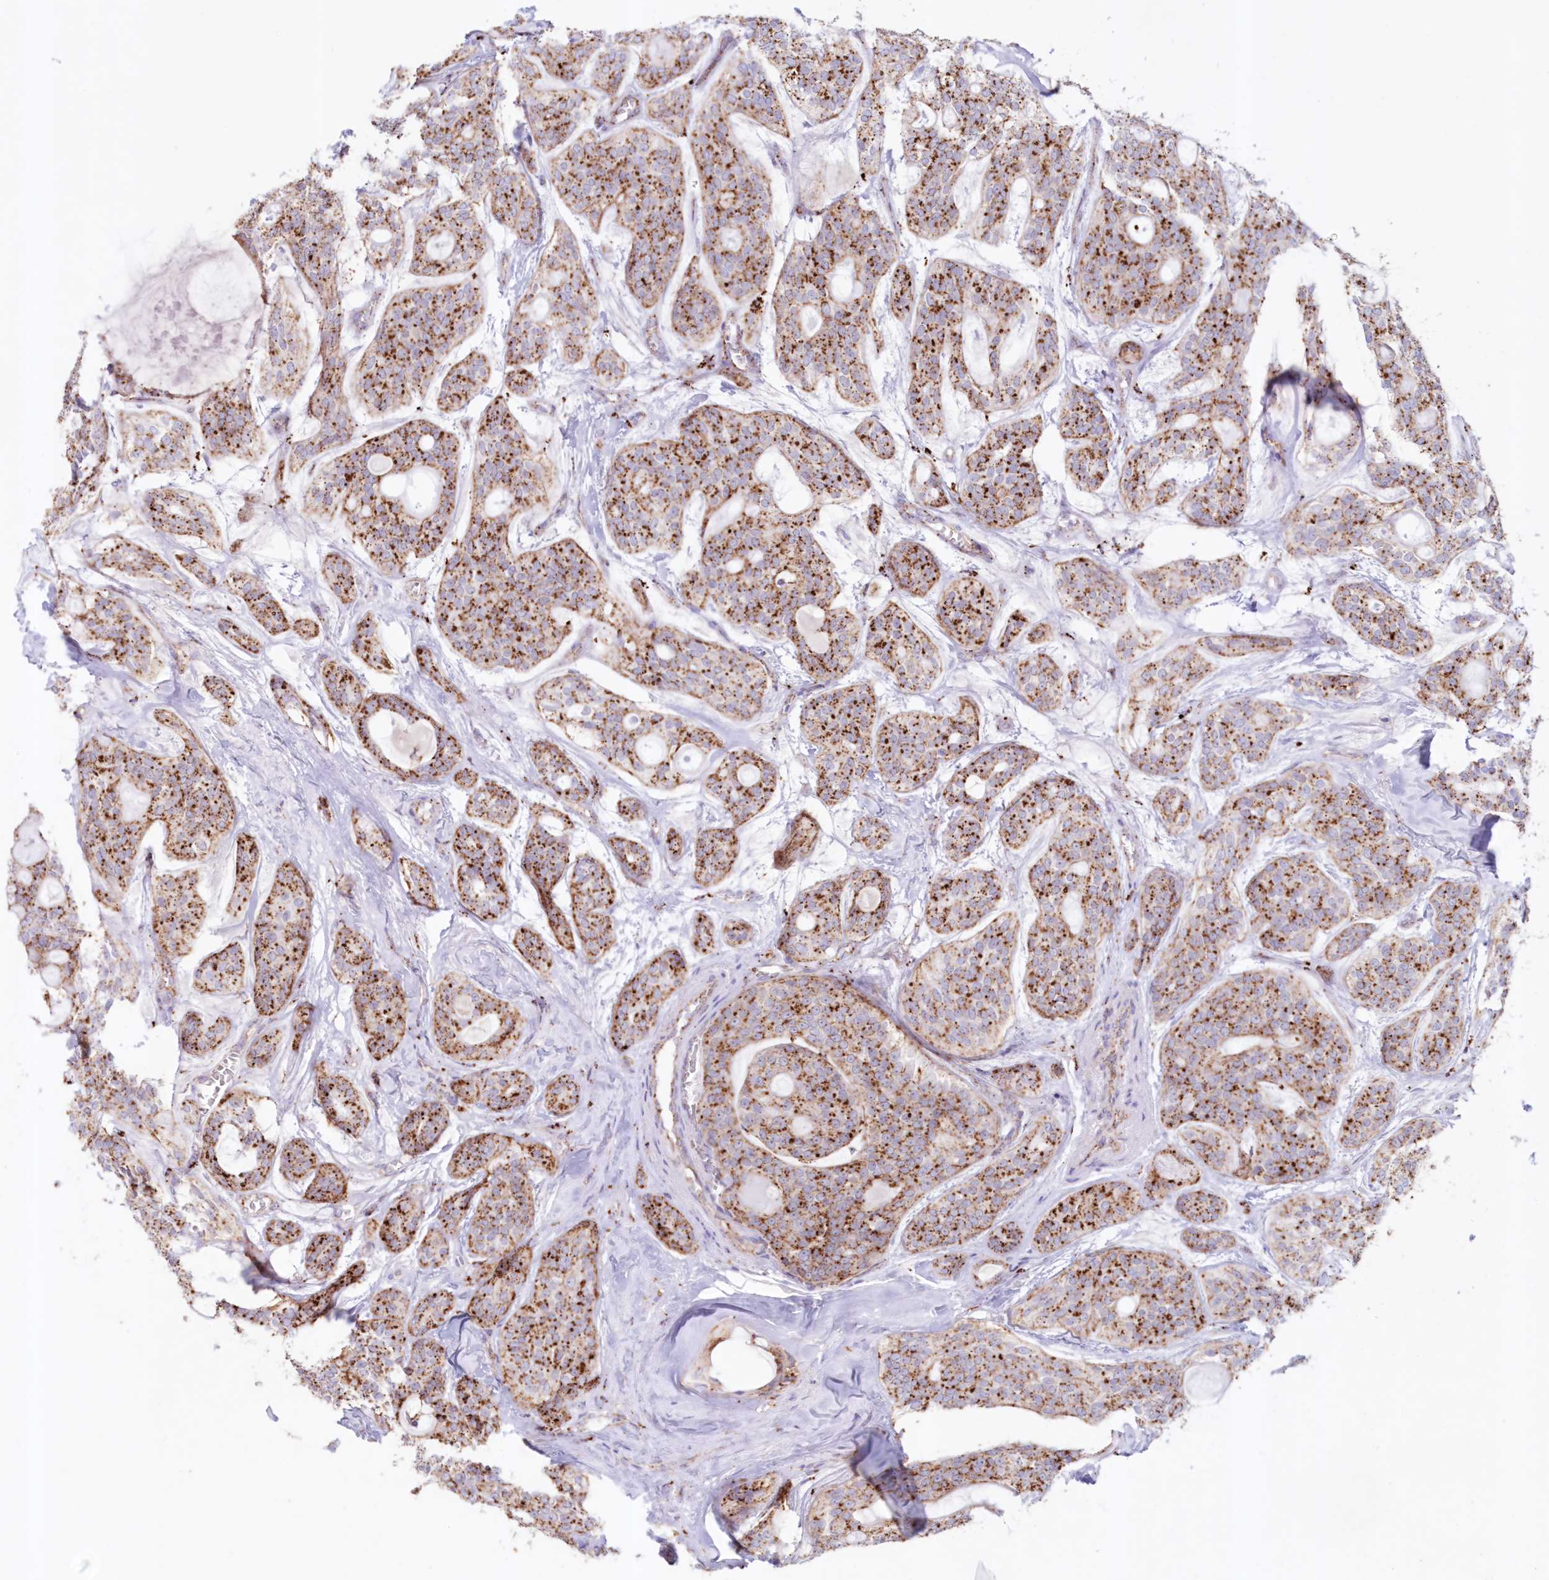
{"staining": {"intensity": "moderate", "quantity": ">75%", "location": "cytoplasmic/membranous"}, "tissue": "head and neck cancer", "cell_type": "Tumor cells", "image_type": "cancer", "snomed": [{"axis": "morphology", "description": "Adenocarcinoma, NOS"}, {"axis": "topography", "description": "Head-Neck"}], "caption": "A micrograph of adenocarcinoma (head and neck) stained for a protein shows moderate cytoplasmic/membranous brown staining in tumor cells.", "gene": "TPP1", "patient": {"sex": "male", "age": 66}}